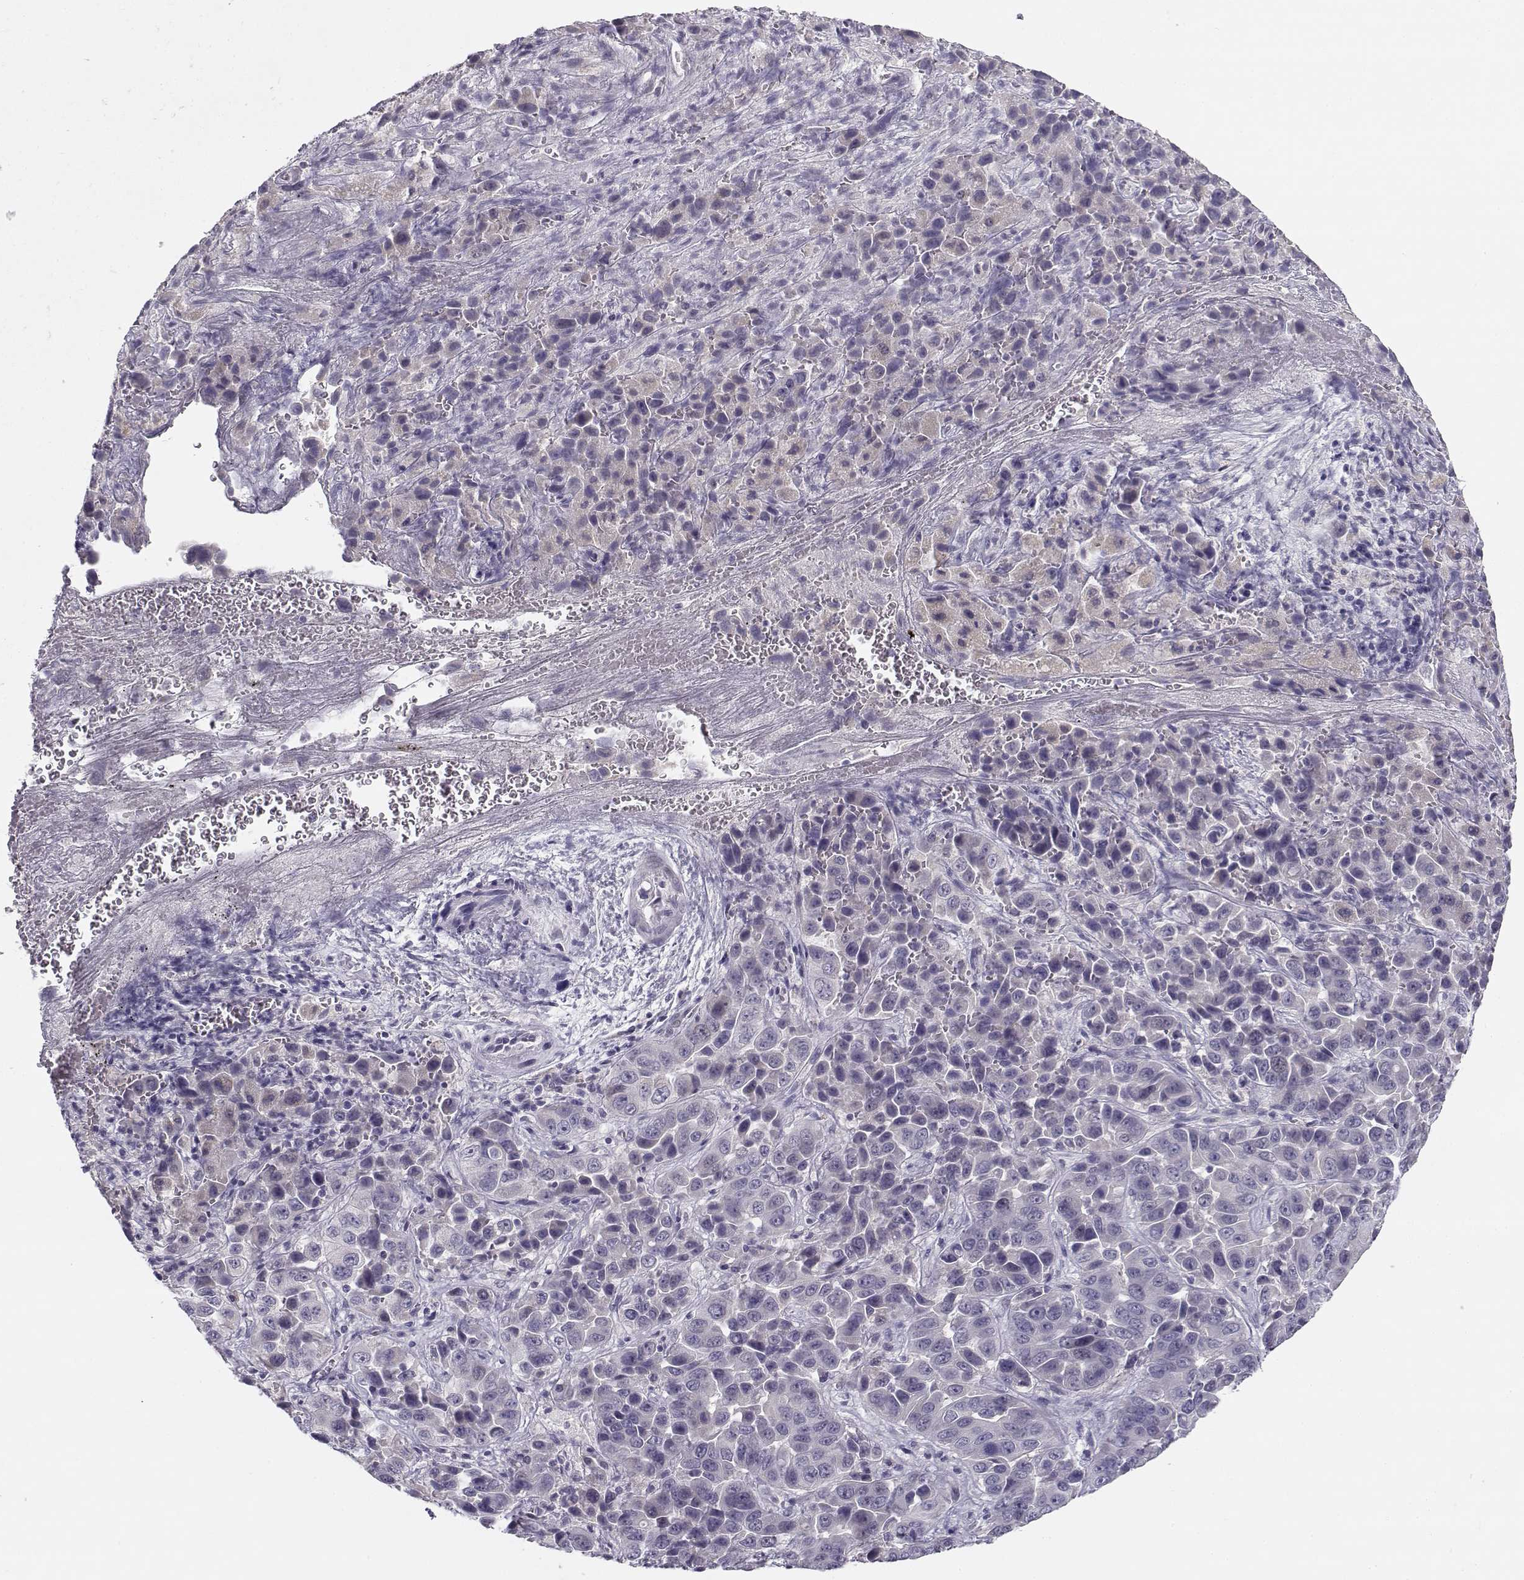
{"staining": {"intensity": "negative", "quantity": "none", "location": "none"}, "tissue": "liver cancer", "cell_type": "Tumor cells", "image_type": "cancer", "snomed": [{"axis": "morphology", "description": "Cholangiocarcinoma"}, {"axis": "topography", "description": "Liver"}], "caption": "Cholangiocarcinoma (liver) stained for a protein using immunohistochemistry (IHC) shows no expression tumor cells.", "gene": "C16orf86", "patient": {"sex": "female", "age": 52}}